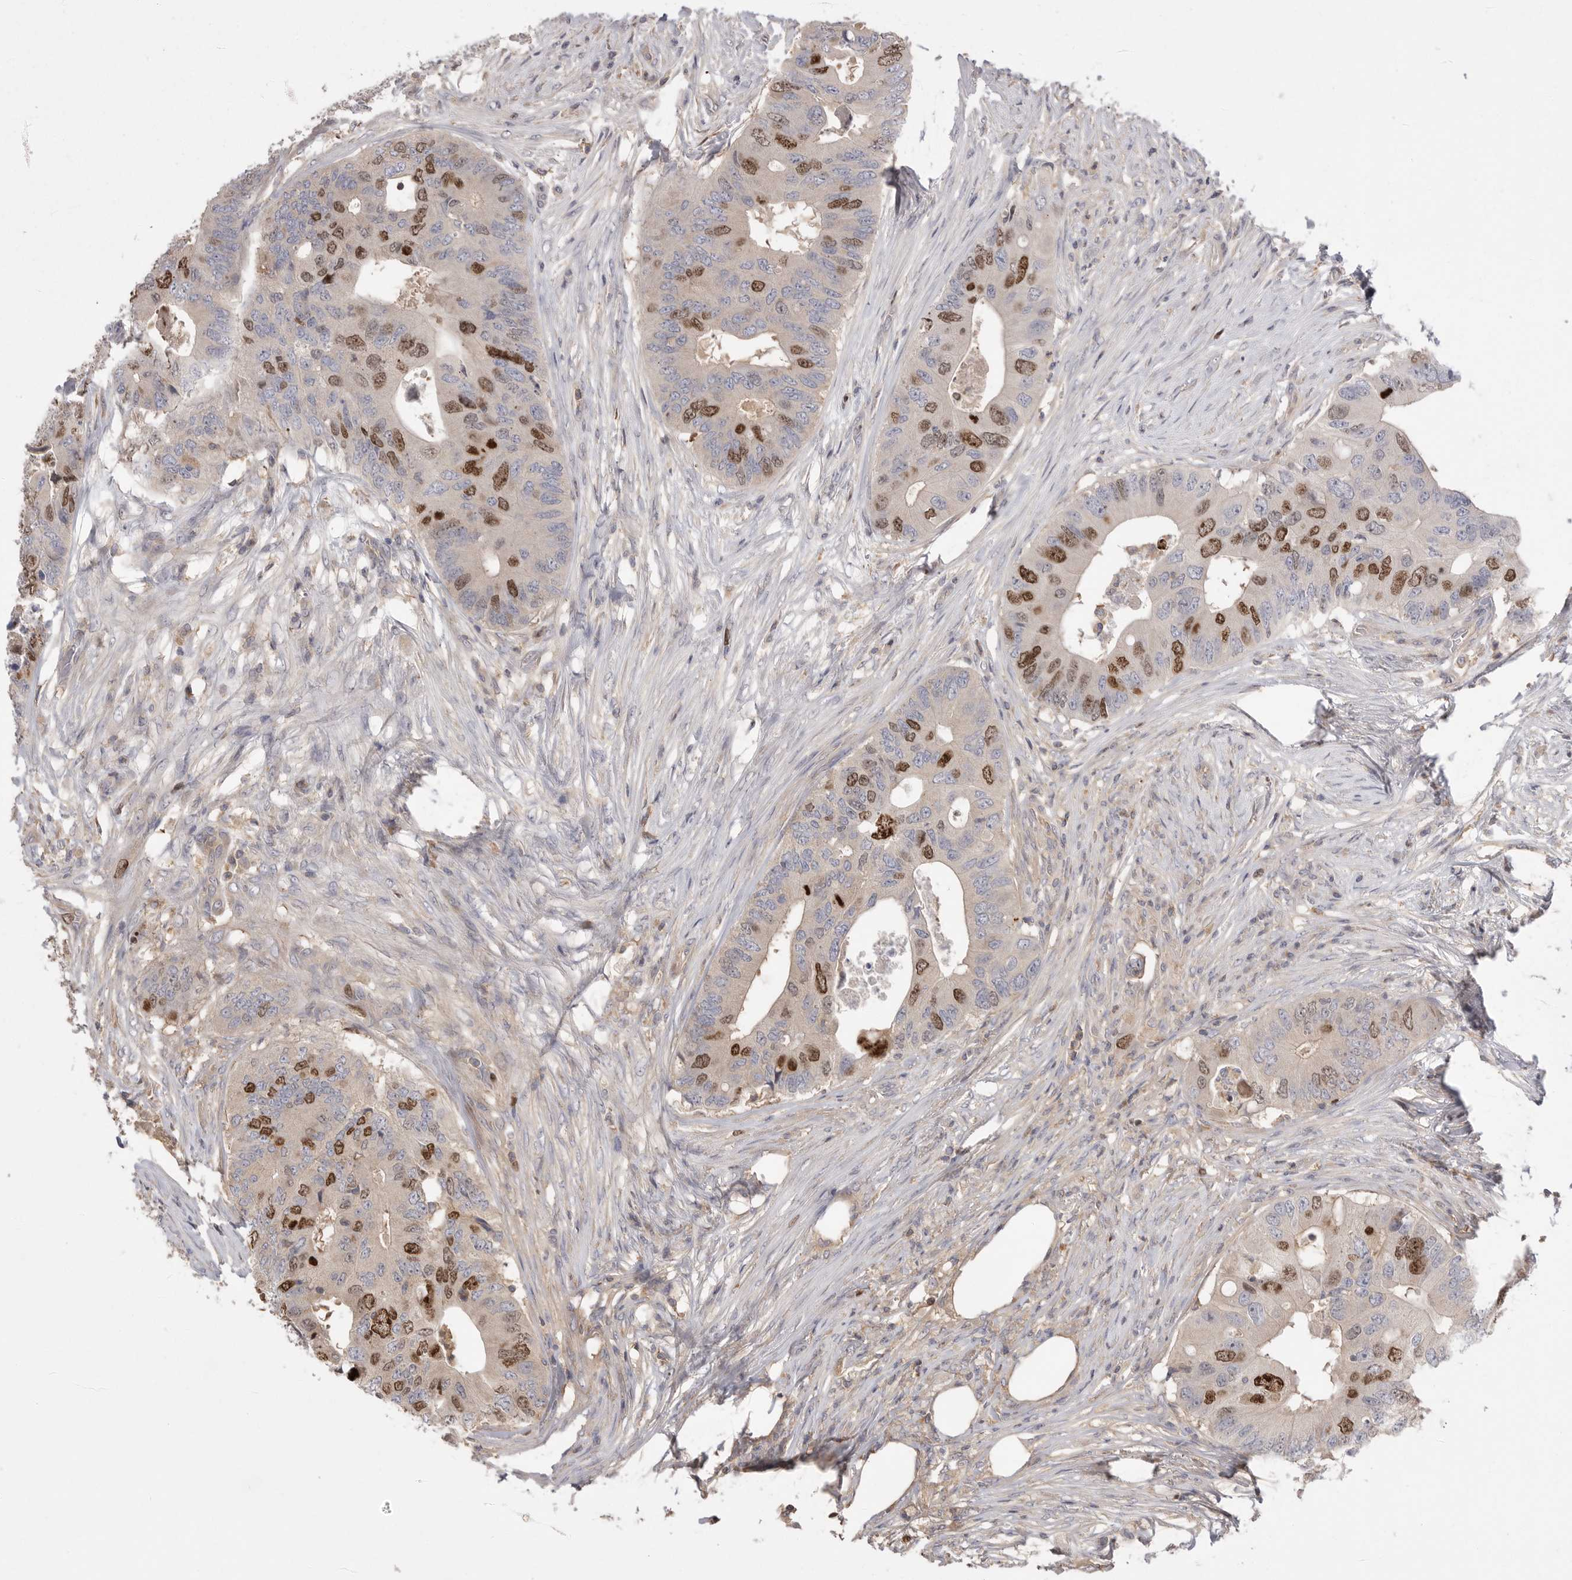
{"staining": {"intensity": "strong", "quantity": "25%-75%", "location": "nuclear"}, "tissue": "colorectal cancer", "cell_type": "Tumor cells", "image_type": "cancer", "snomed": [{"axis": "morphology", "description": "Adenocarcinoma, NOS"}, {"axis": "topography", "description": "Colon"}], "caption": "This is a histology image of IHC staining of adenocarcinoma (colorectal), which shows strong expression in the nuclear of tumor cells.", "gene": "TOP2A", "patient": {"sex": "male", "age": 71}}